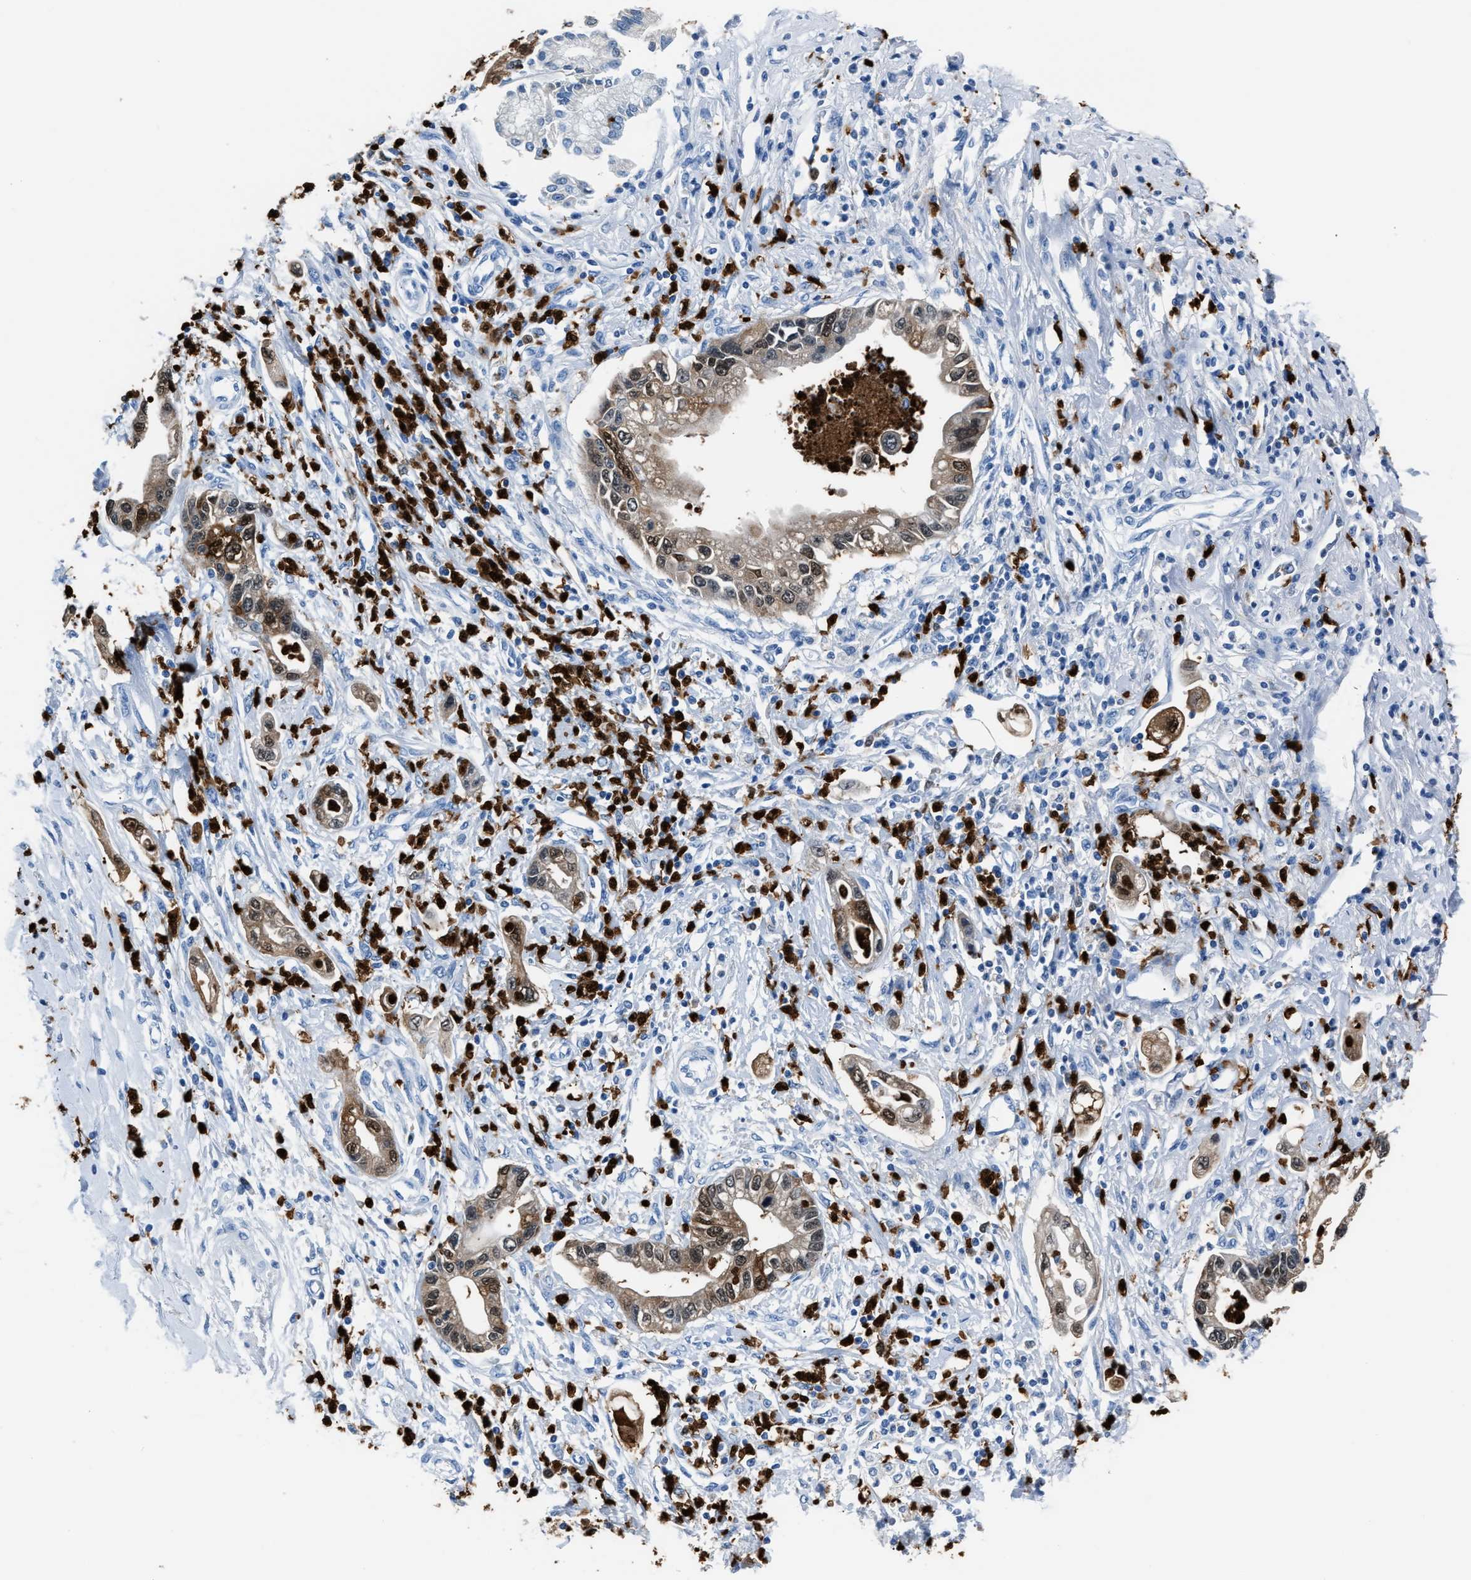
{"staining": {"intensity": "moderate", "quantity": ">75%", "location": "cytoplasmic/membranous,nuclear"}, "tissue": "pancreatic cancer", "cell_type": "Tumor cells", "image_type": "cancer", "snomed": [{"axis": "morphology", "description": "Adenocarcinoma, NOS"}, {"axis": "topography", "description": "Pancreas"}], "caption": "Protein staining demonstrates moderate cytoplasmic/membranous and nuclear expression in about >75% of tumor cells in adenocarcinoma (pancreatic). The protein is shown in brown color, while the nuclei are stained blue.", "gene": "S100P", "patient": {"sex": "male", "age": 56}}